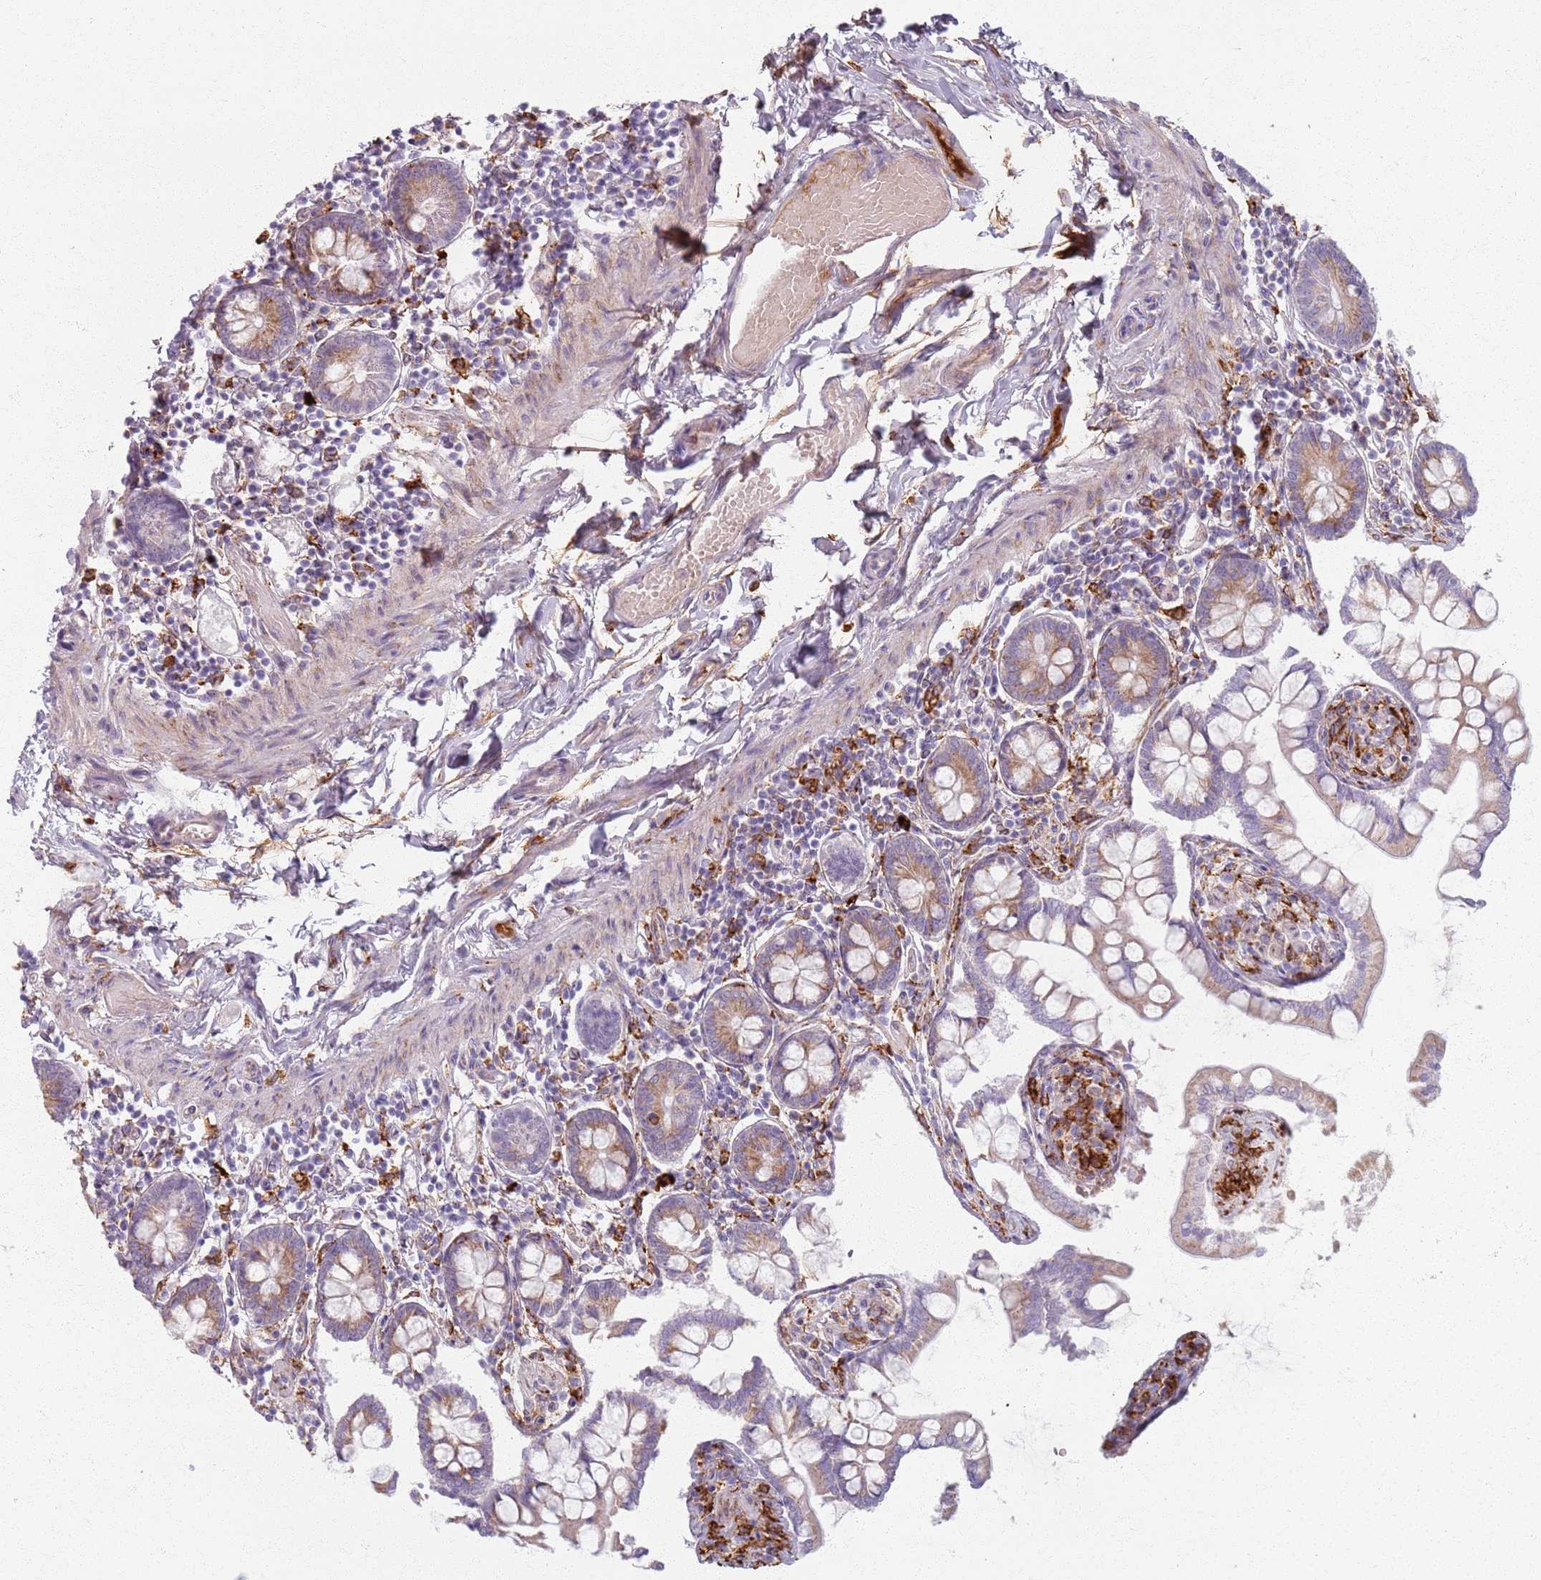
{"staining": {"intensity": "weak", "quantity": "25%-75%", "location": "cytoplasmic/membranous"}, "tissue": "small intestine", "cell_type": "Glandular cells", "image_type": "normal", "snomed": [{"axis": "morphology", "description": "Normal tissue, NOS"}, {"axis": "topography", "description": "Small intestine"}], "caption": "DAB (3,3'-diaminobenzidine) immunohistochemical staining of unremarkable human small intestine exhibits weak cytoplasmic/membranous protein expression in approximately 25%-75% of glandular cells.", "gene": "COLGALT1", "patient": {"sex": "male", "age": 41}}